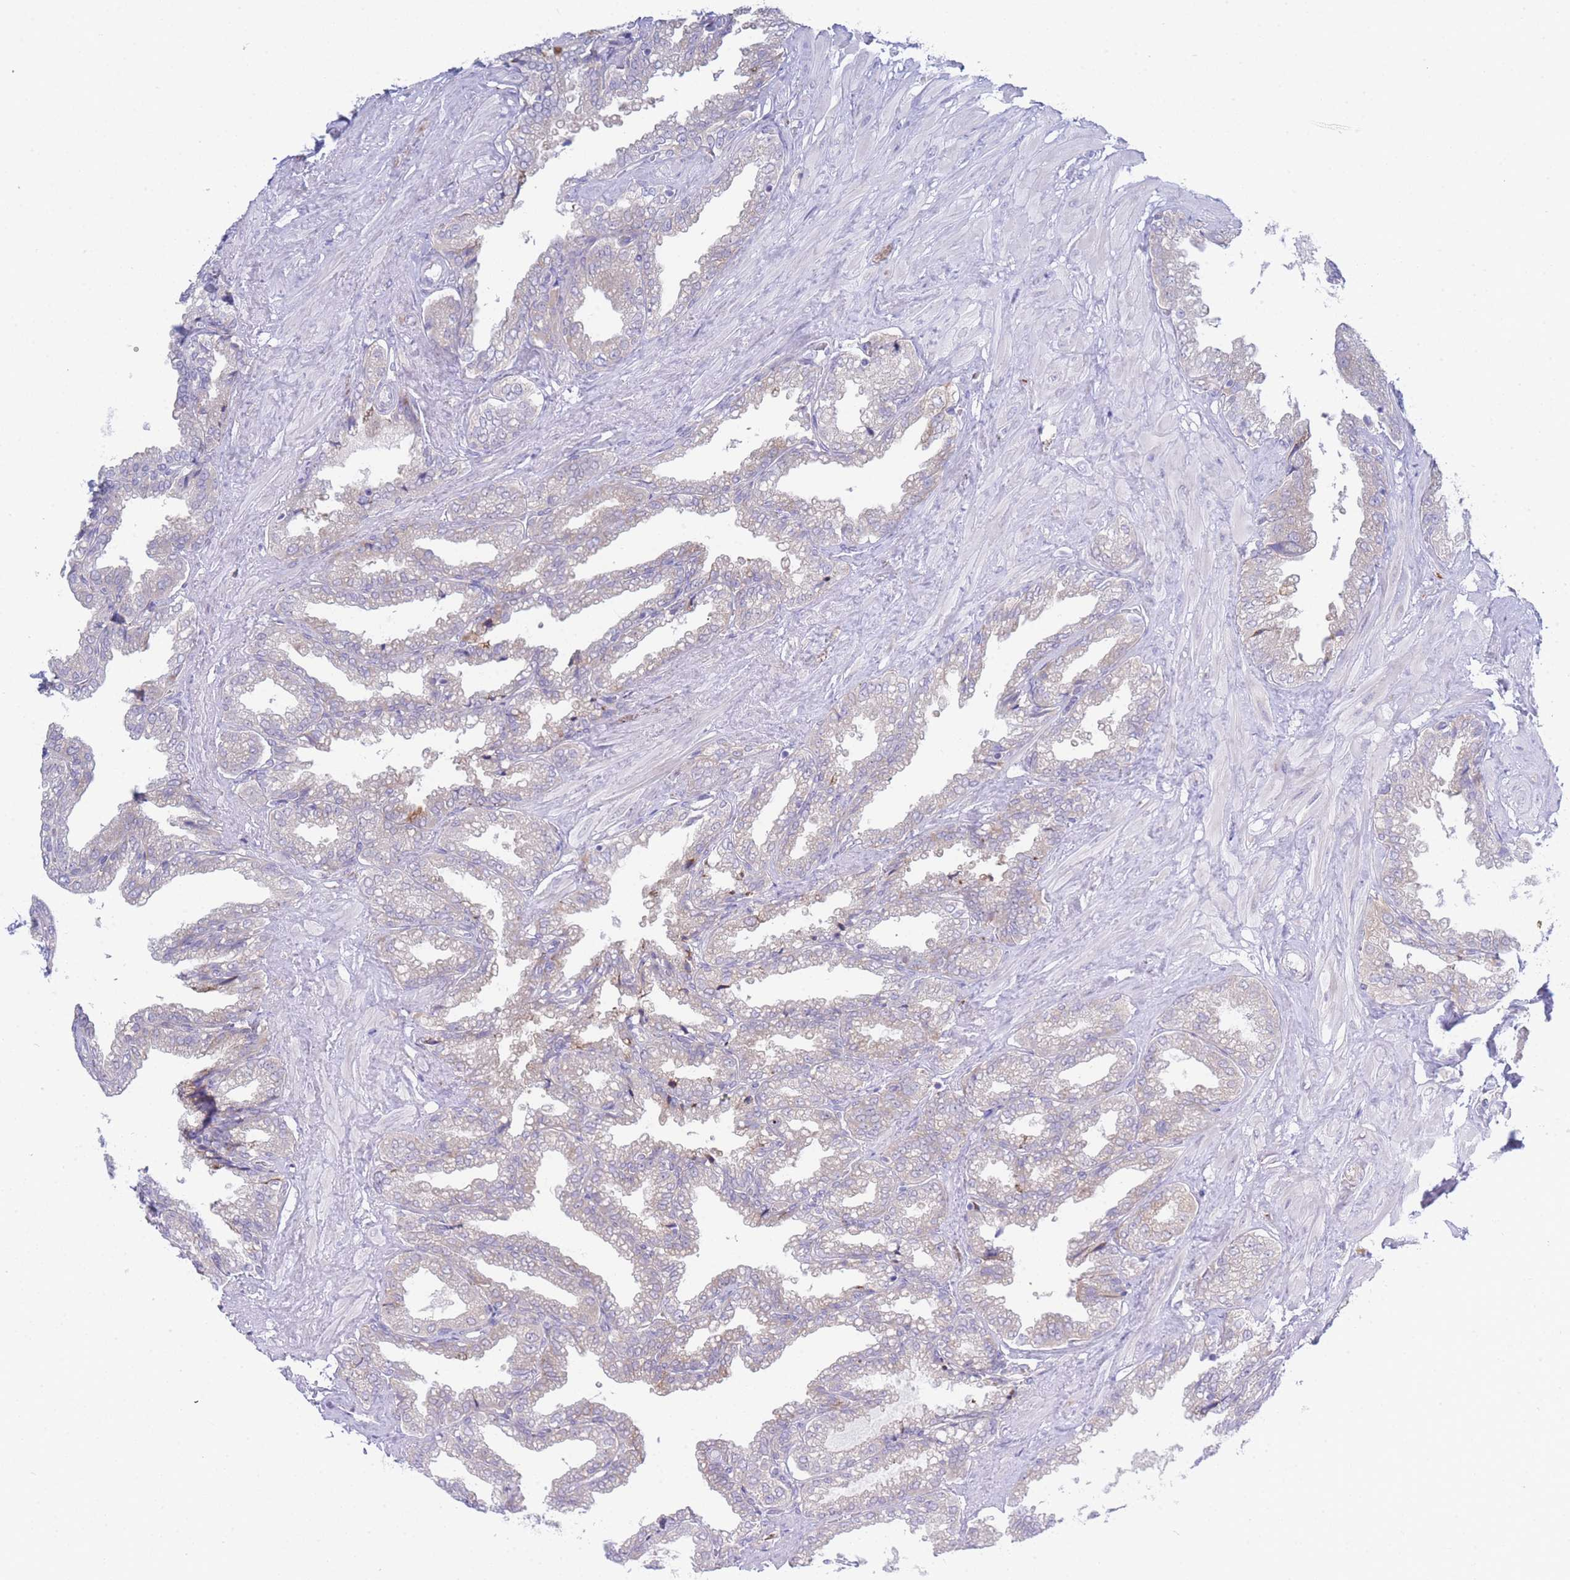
{"staining": {"intensity": "weak", "quantity": "<25%", "location": "cytoplasmic/membranous"}, "tissue": "seminal vesicle", "cell_type": "Glandular cells", "image_type": "normal", "snomed": [{"axis": "morphology", "description": "Normal tissue, NOS"}, {"axis": "topography", "description": "Seminal veicle"}], "caption": "Immunohistochemistry of normal seminal vesicle shows no positivity in glandular cells. (DAB IHC with hematoxylin counter stain).", "gene": "ZNF510", "patient": {"sex": "male", "age": 46}}